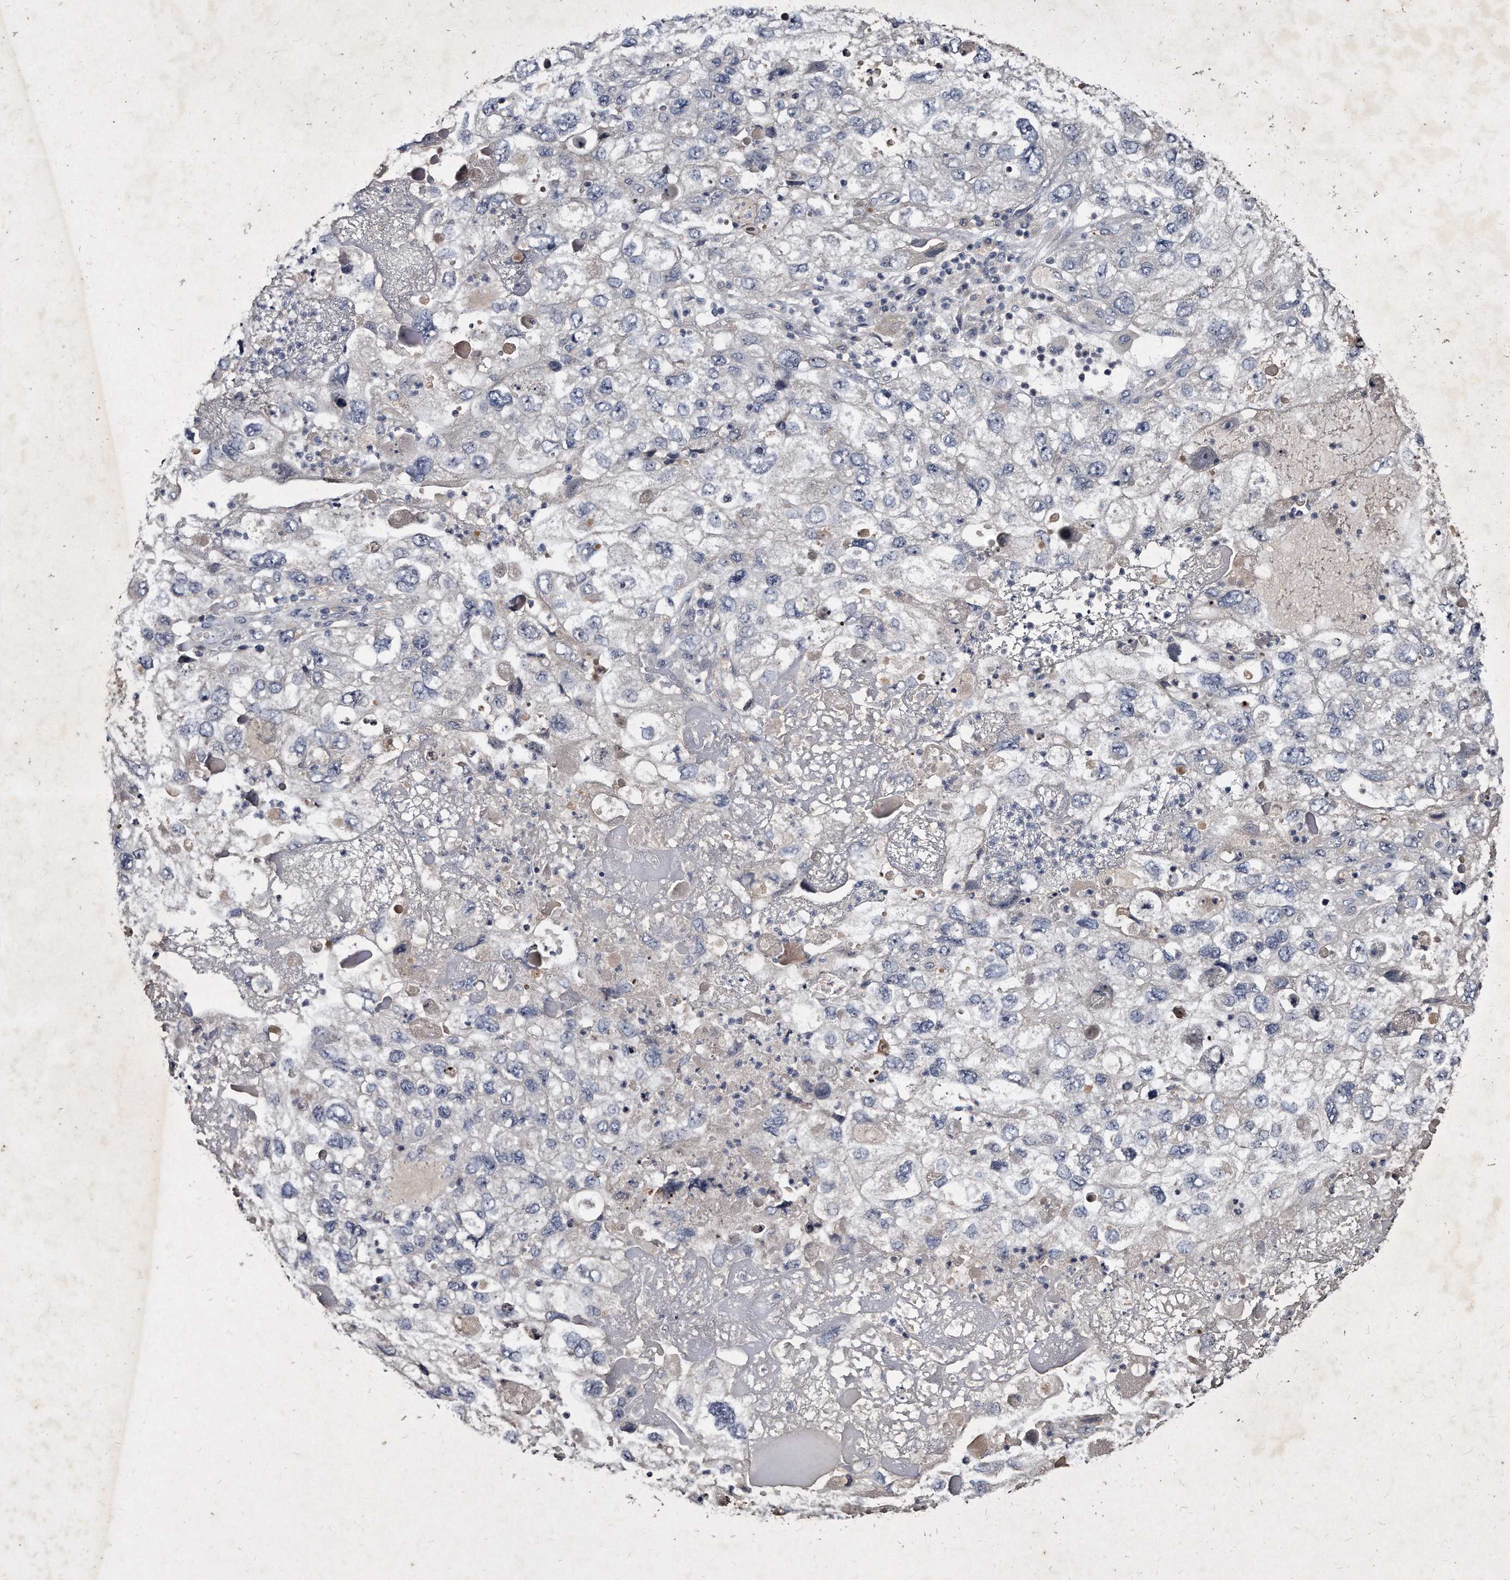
{"staining": {"intensity": "negative", "quantity": "none", "location": "none"}, "tissue": "endometrial cancer", "cell_type": "Tumor cells", "image_type": "cancer", "snomed": [{"axis": "morphology", "description": "Adenocarcinoma, NOS"}, {"axis": "topography", "description": "Endometrium"}], "caption": "High power microscopy photomicrograph of an immunohistochemistry photomicrograph of endometrial cancer (adenocarcinoma), revealing no significant expression in tumor cells.", "gene": "KLHDC3", "patient": {"sex": "female", "age": 49}}